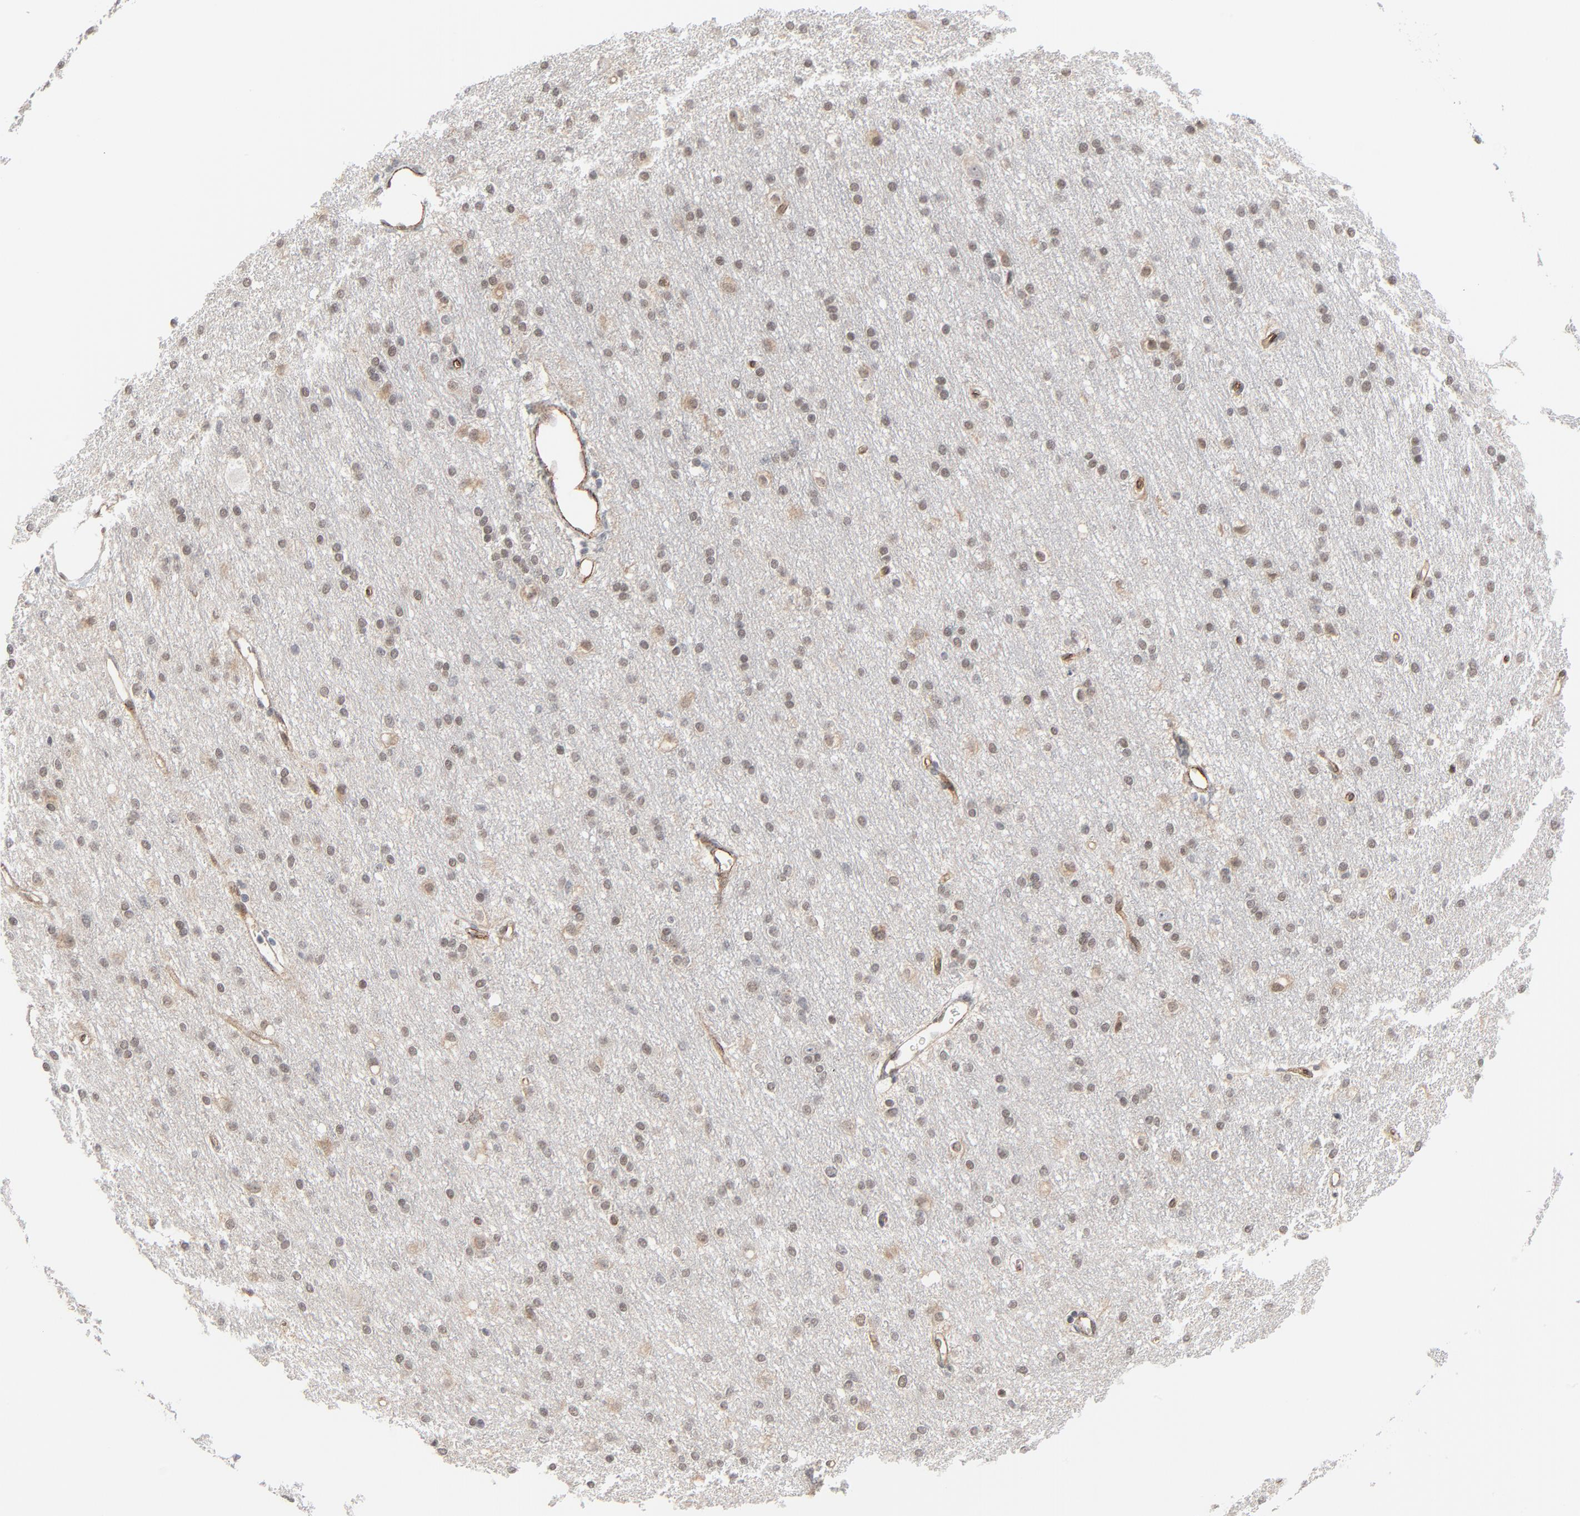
{"staining": {"intensity": "moderate", "quantity": ">75%", "location": "cytoplasmic/membranous"}, "tissue": "cerebral cortex", "cell_type": "Endothelial cells", "image_type": "normal", "snomed": [{"axis": "morphology", "description": "Normal tissue, NOS"}, {"axis": "morphology", "description": "Inflammation, NOS"}, {"axis": "topography", "description": "Cerebral cortex"}], "caption": "A high-resolution photomicrograph shows immunohistochemistry (IHC) staining of normal cerebral cortex, which displays moderate cytoplasmic/membranous positivity in about >75% of endothelial cells.", "gene": "ITPR3", "patient": {"sex": "male", "age": 6}}